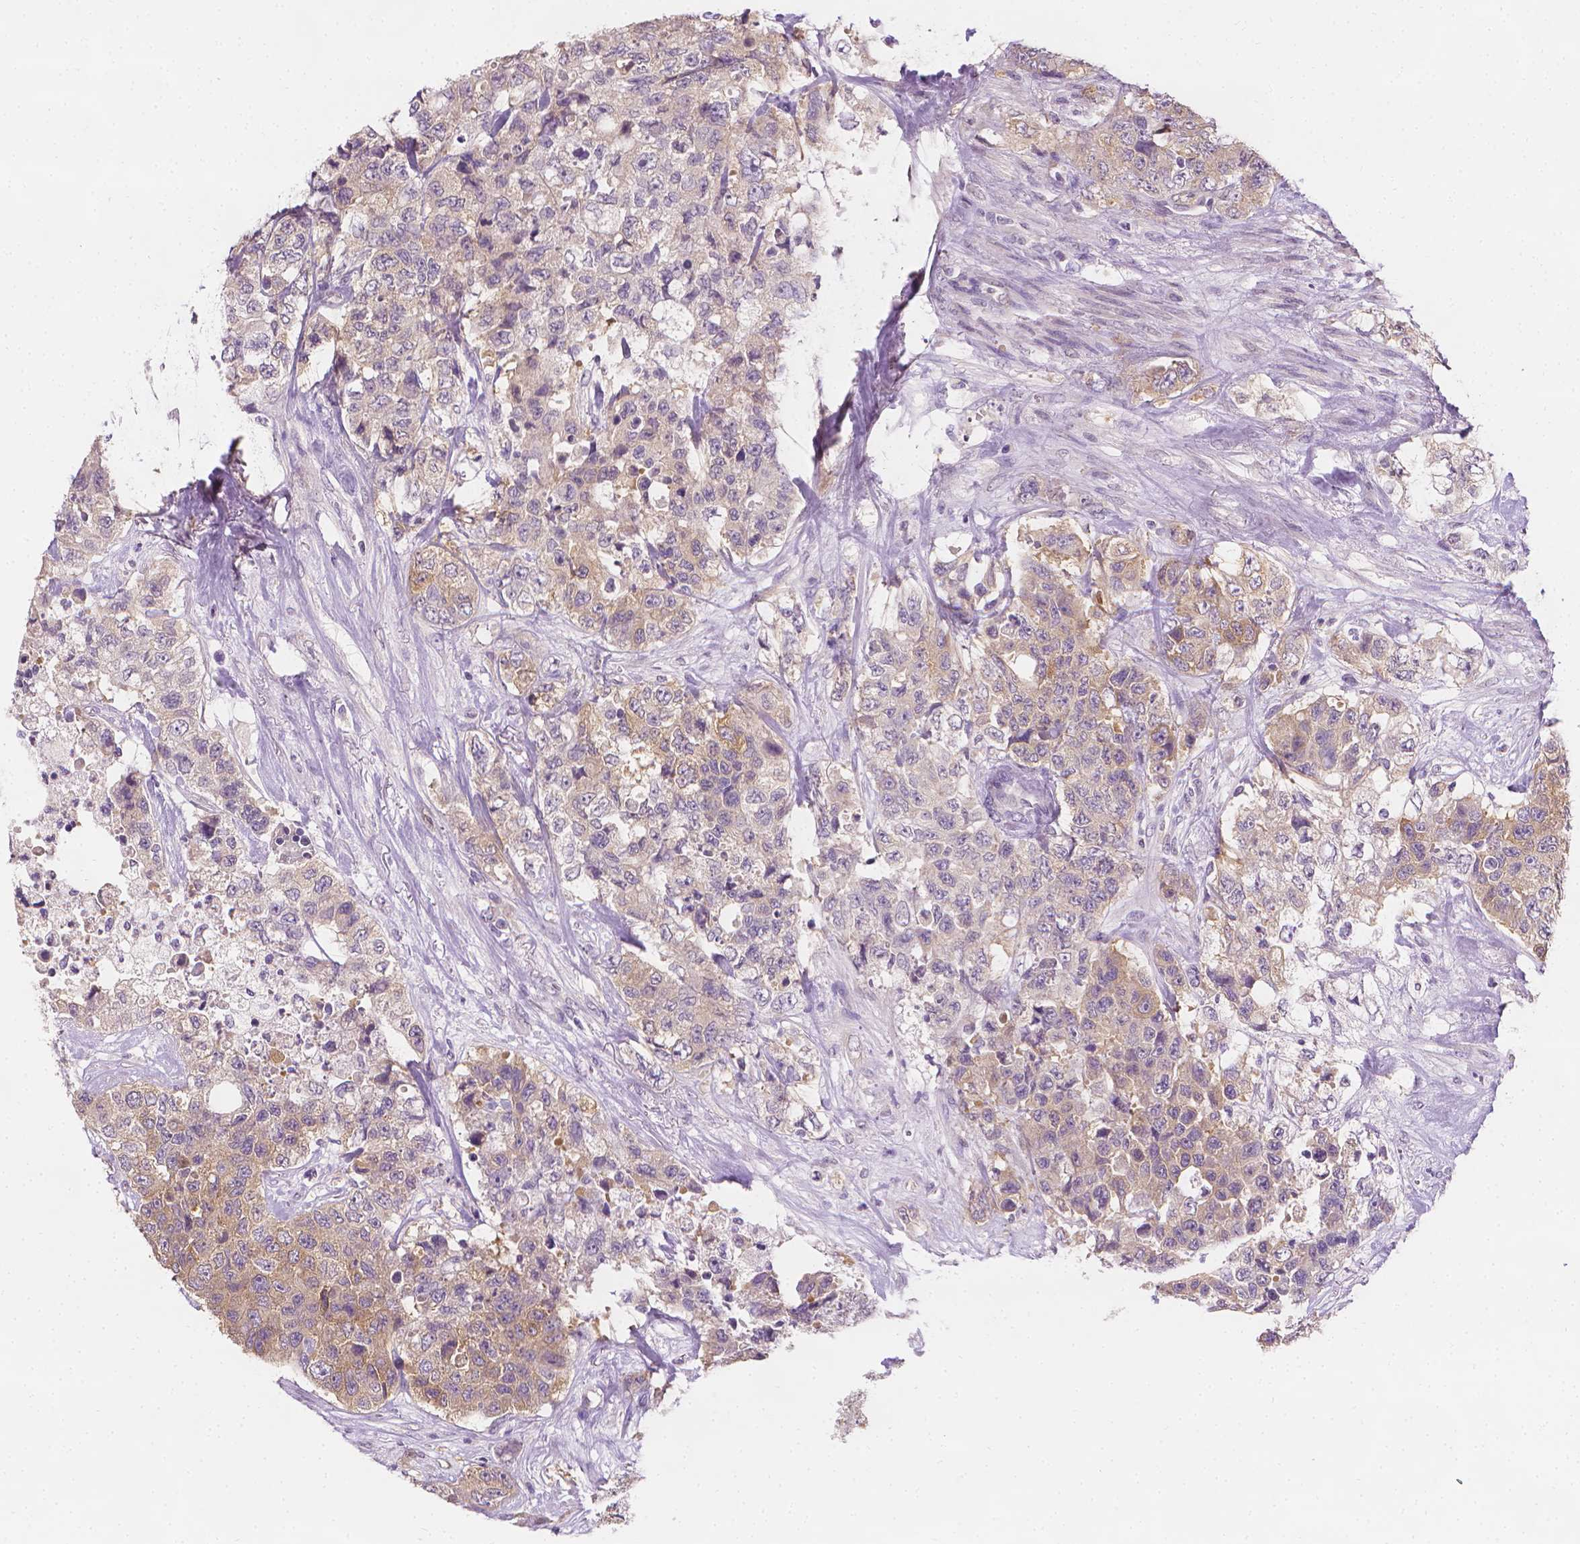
{"staining": {"intensity": "weak", "quantity": "25%-75%", "location": "cytoplasmic/membranous"}, "tissue": "urothelial cancer", "cell_type": "Tumor cells", "image_type": "cancer", "snomed": [{"axis": "morphology", "description": "Urothelial carcinoma, High grade"}, {"axis": "topography", "description": "Urinary bladder"}], "caption": "Approximately 25%-75% of tumor cells in urothelial cancer exhibit weak cytoplasmic/membranous protein positivity as visualized by brown immunohistochemical staining.", "gene": "FASN", "patient": {"sex": "female", "age": 78}}